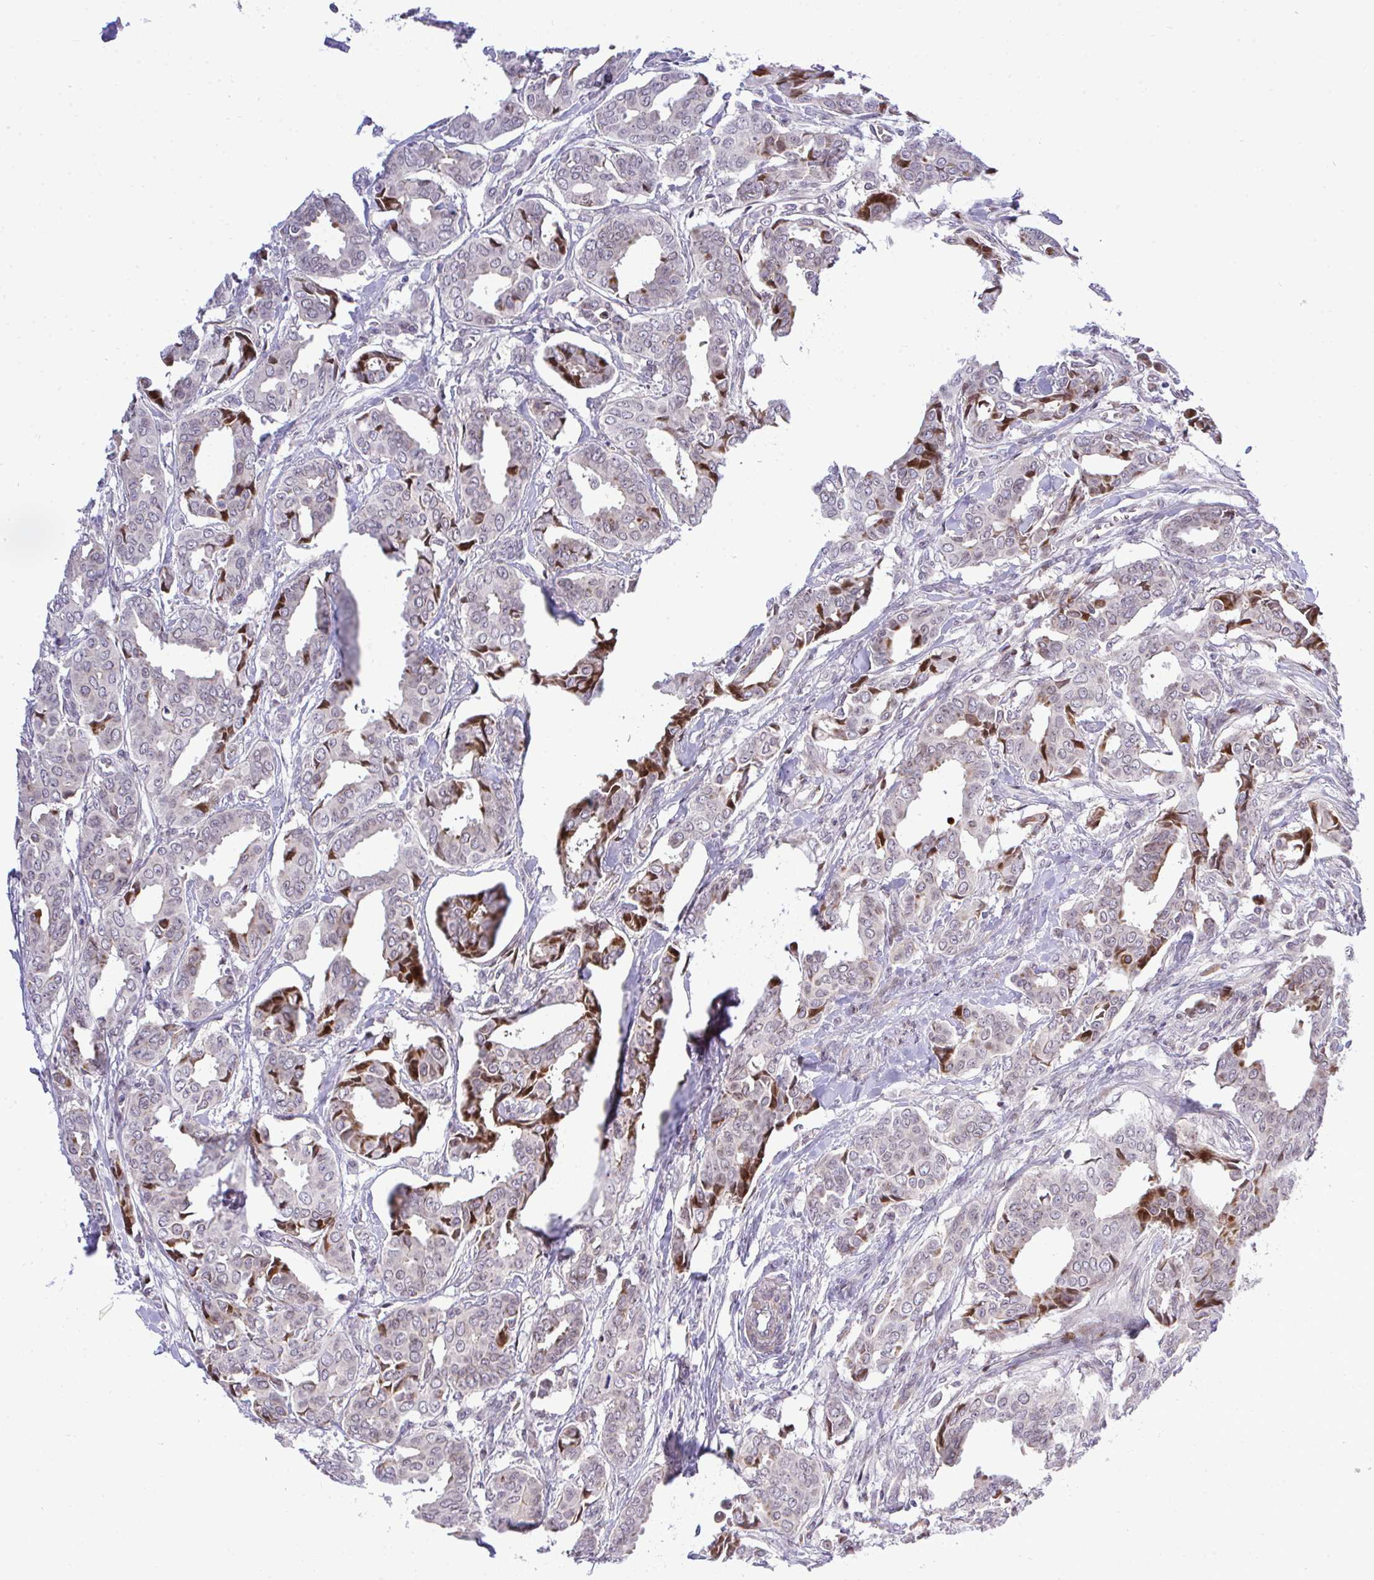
{"staining": {"intensity": "moderate", "quantity": "<25%", "location": "cytoplasmic/membranous,nuclear"}, "tissue": "breast cancer", "cell_type": "Tumor cells", "image_type": "cancer", "snomed": [{"axis": "morphology", "description": "Duct carcinoma"}, {"axis": "topography", "description": "Breast"}], "caption": "Protein positivity by immunohistochemistry shows moderate cytoplasmic/membranous and nuclear expression in about <25% of tumor cells in invasive ductal carcinoma (breast).", "gene": "CASTOR2", "patient": {"sex": "female", "age": 45}}